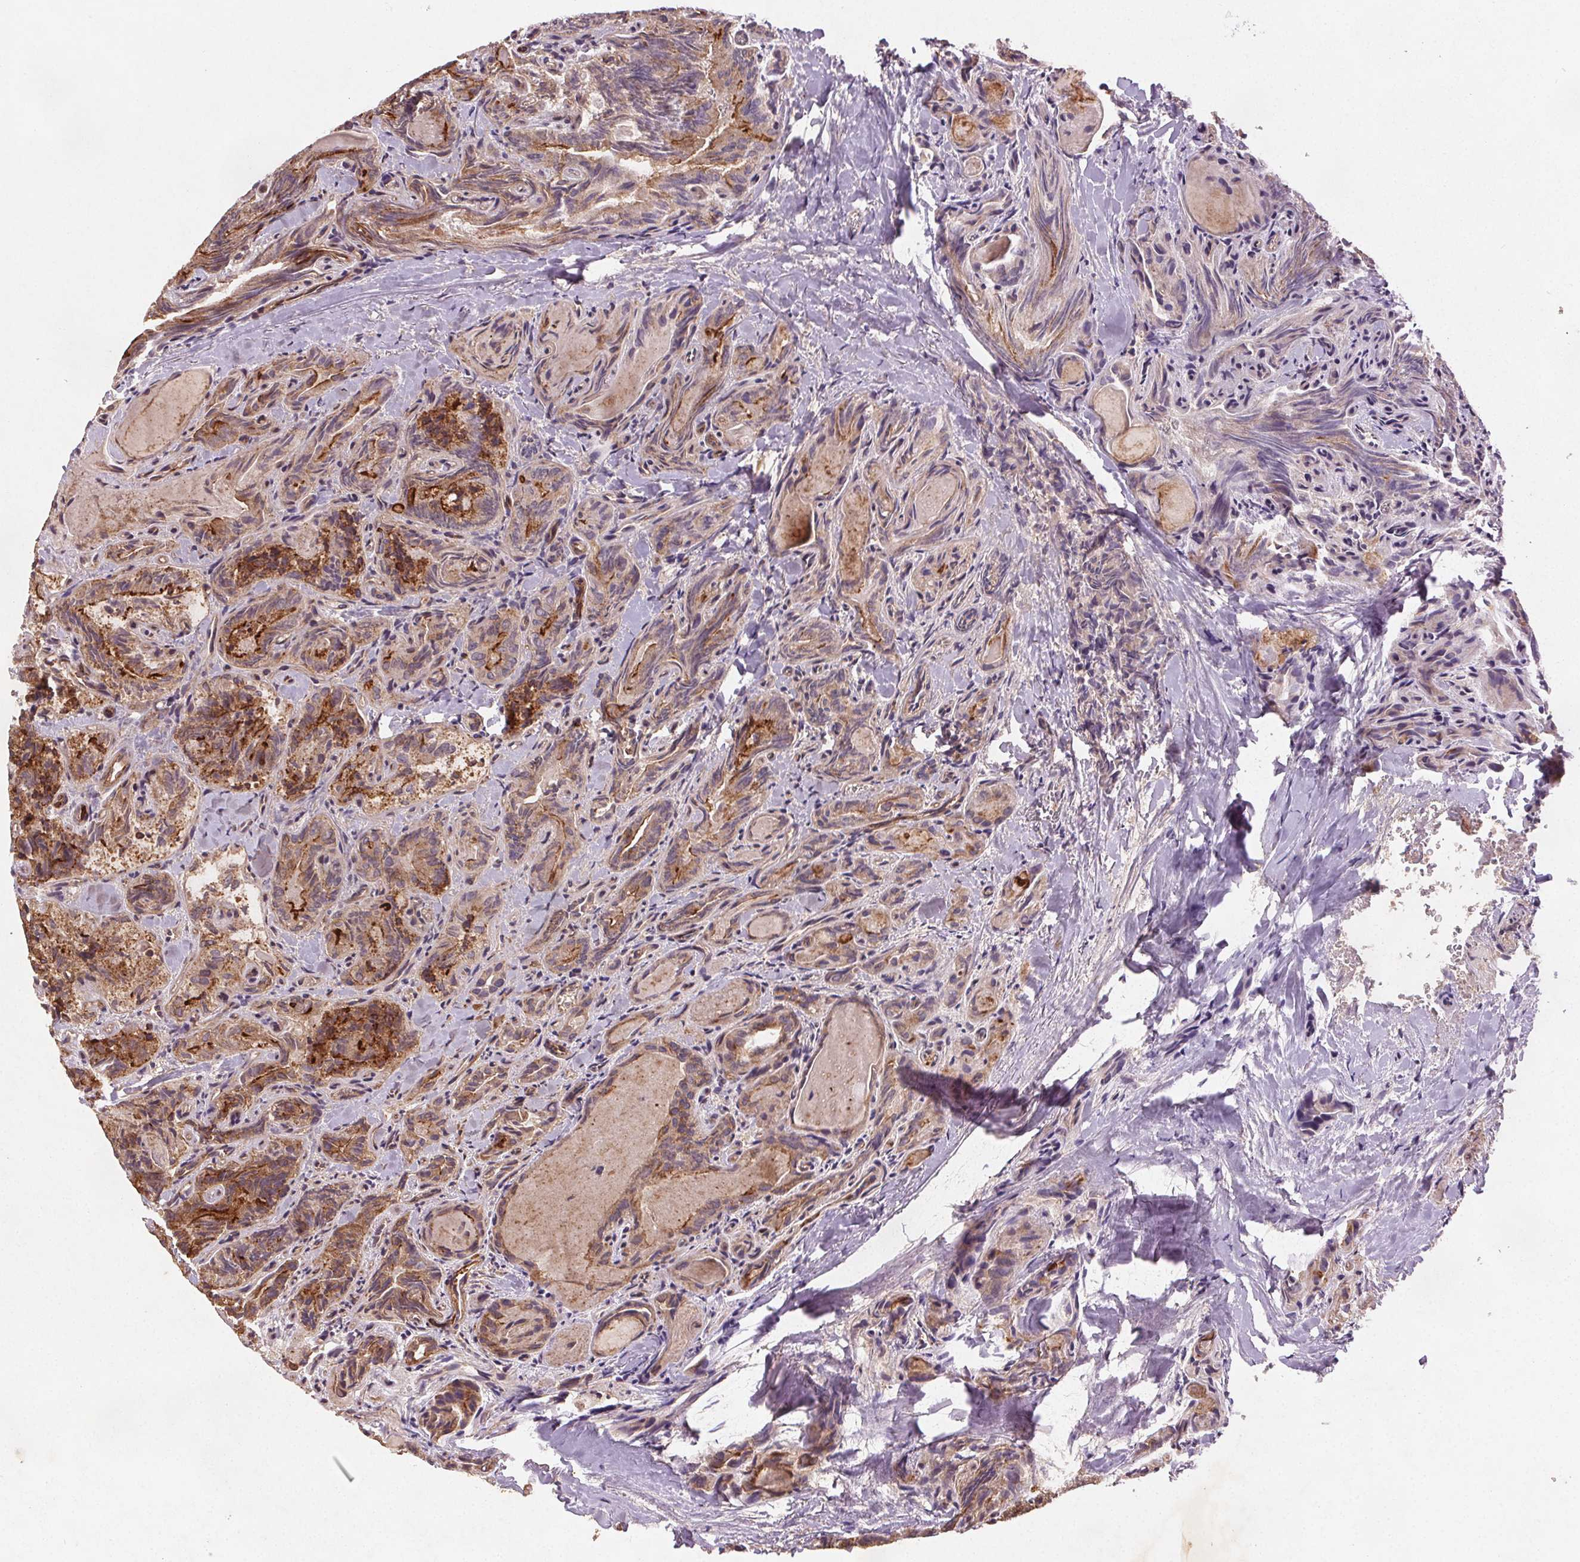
{"staining": {"intensity": "strong", "quantity": "25%-75%", "location": "cytoplasmic/membranous"}, "tissue": "thyroid cancer", "cell_type": "Tumor cells", "image_type": "cancer", "snomed": [{"axis": "morphology", "description": "Papillary adenocarcinoma, NOS"}, {"axis": "topography", "description": "Thyroid gland"}], "caption": "A brown stain labels strong cytoplasmic/membranous positivity of a protein in papillary adenocarcinoma (thyroid) tumor cells.", "gene": "SEC14L2", "patient": {"sex": "female", "age": 75}}